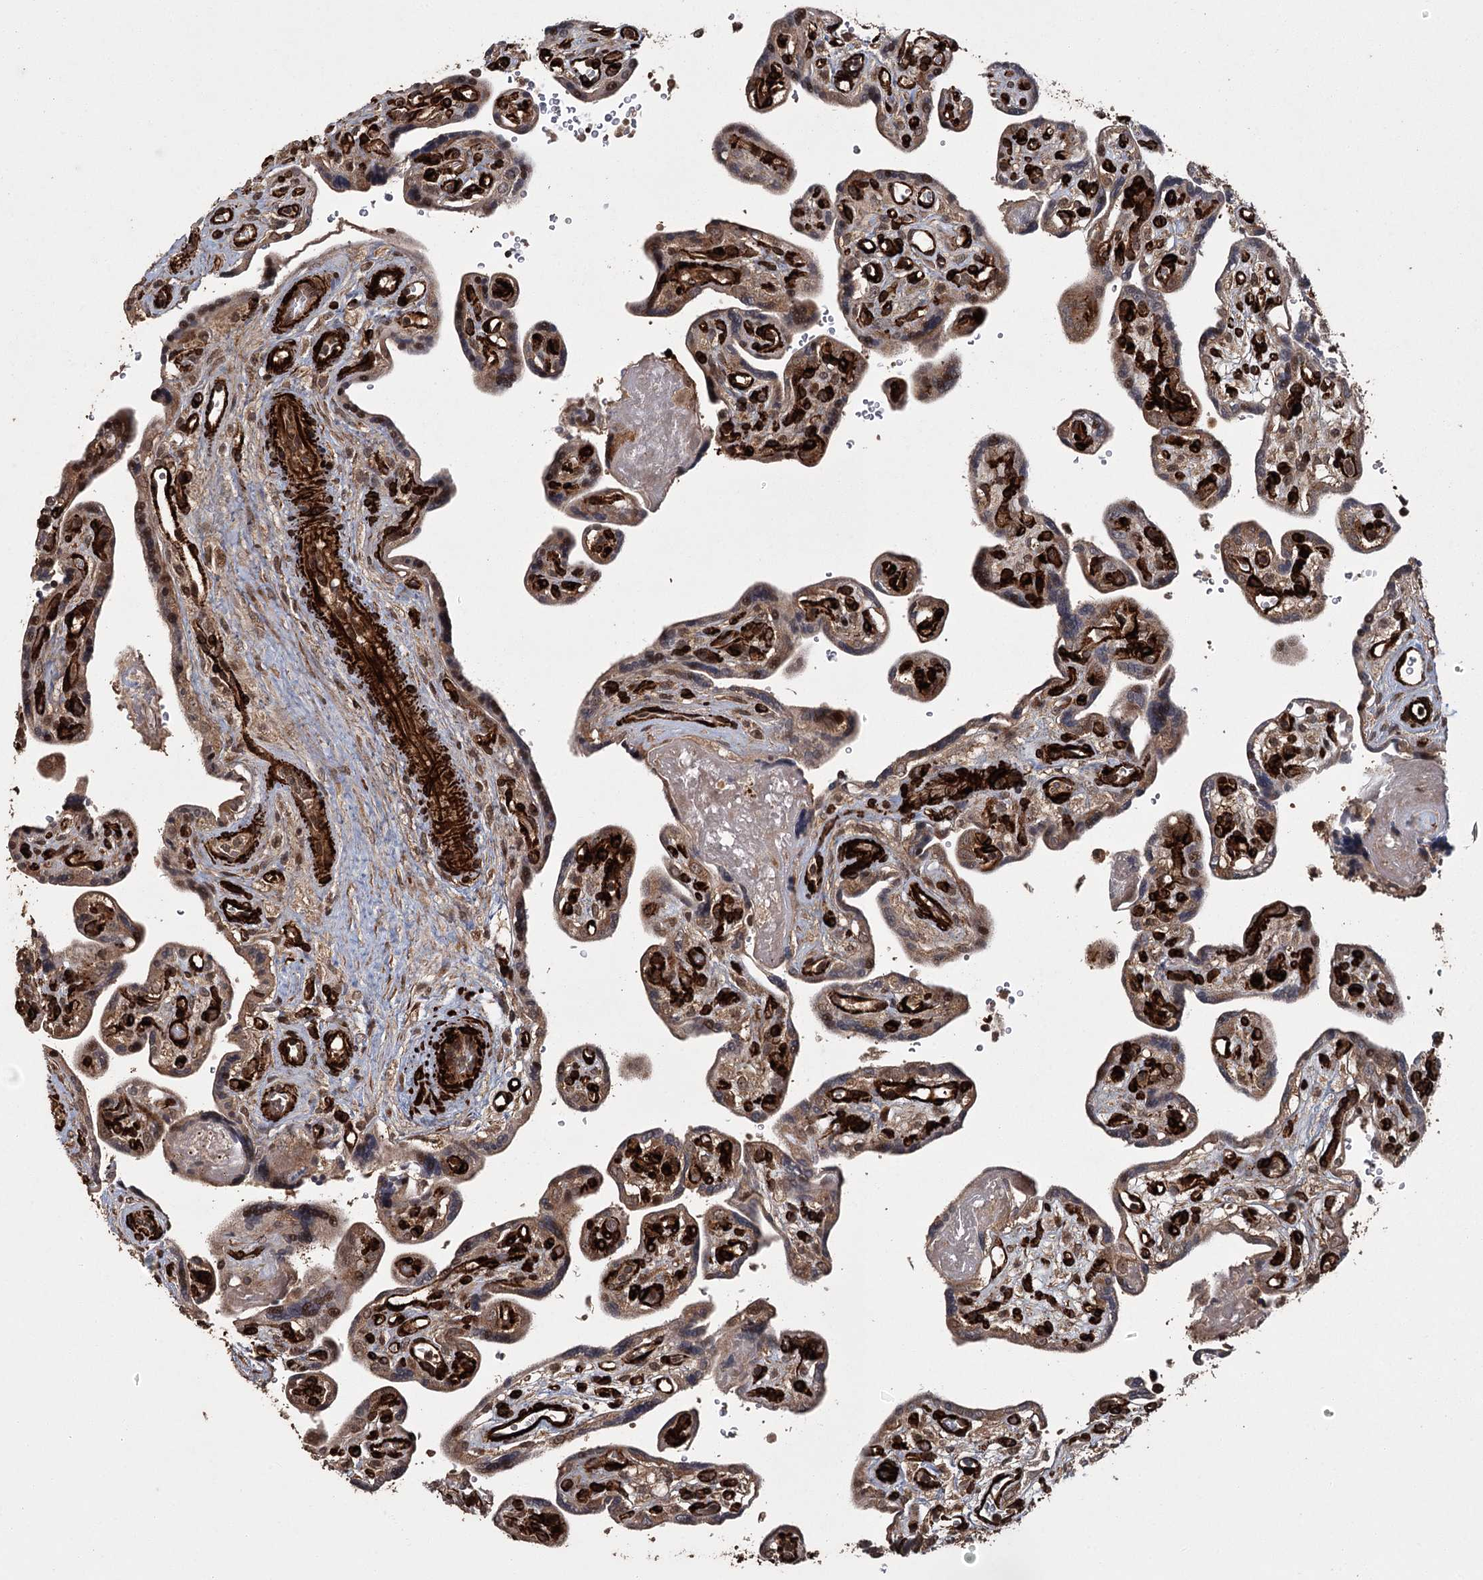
{"staining": {"intensity": "moderate", "quantity": "25%-75%", "location": "cytoplasmic/membranous,nuclear"}, "tissue": "placenta", "cell_type": "Trophoblastic cells", "image_type": "normal", "snomed": [{"axis": "morphology", "description": "Normal tissue, NOS"}, {"axis": "topography", "description": "Placenta"}], "caption": "Immunohistochemical staining of unremarkable placenta displays medium levels of moderate cytoplasmic/membranous,nuclear positivity in about 25%-75% of trophoblastic cells. Using DAB (brown) and hematoxylin (blue) stains, captured at high magnification using brightfield microscopy.", "gene": "RPAP3", "patient": {"sex": "female", "age": 39}}